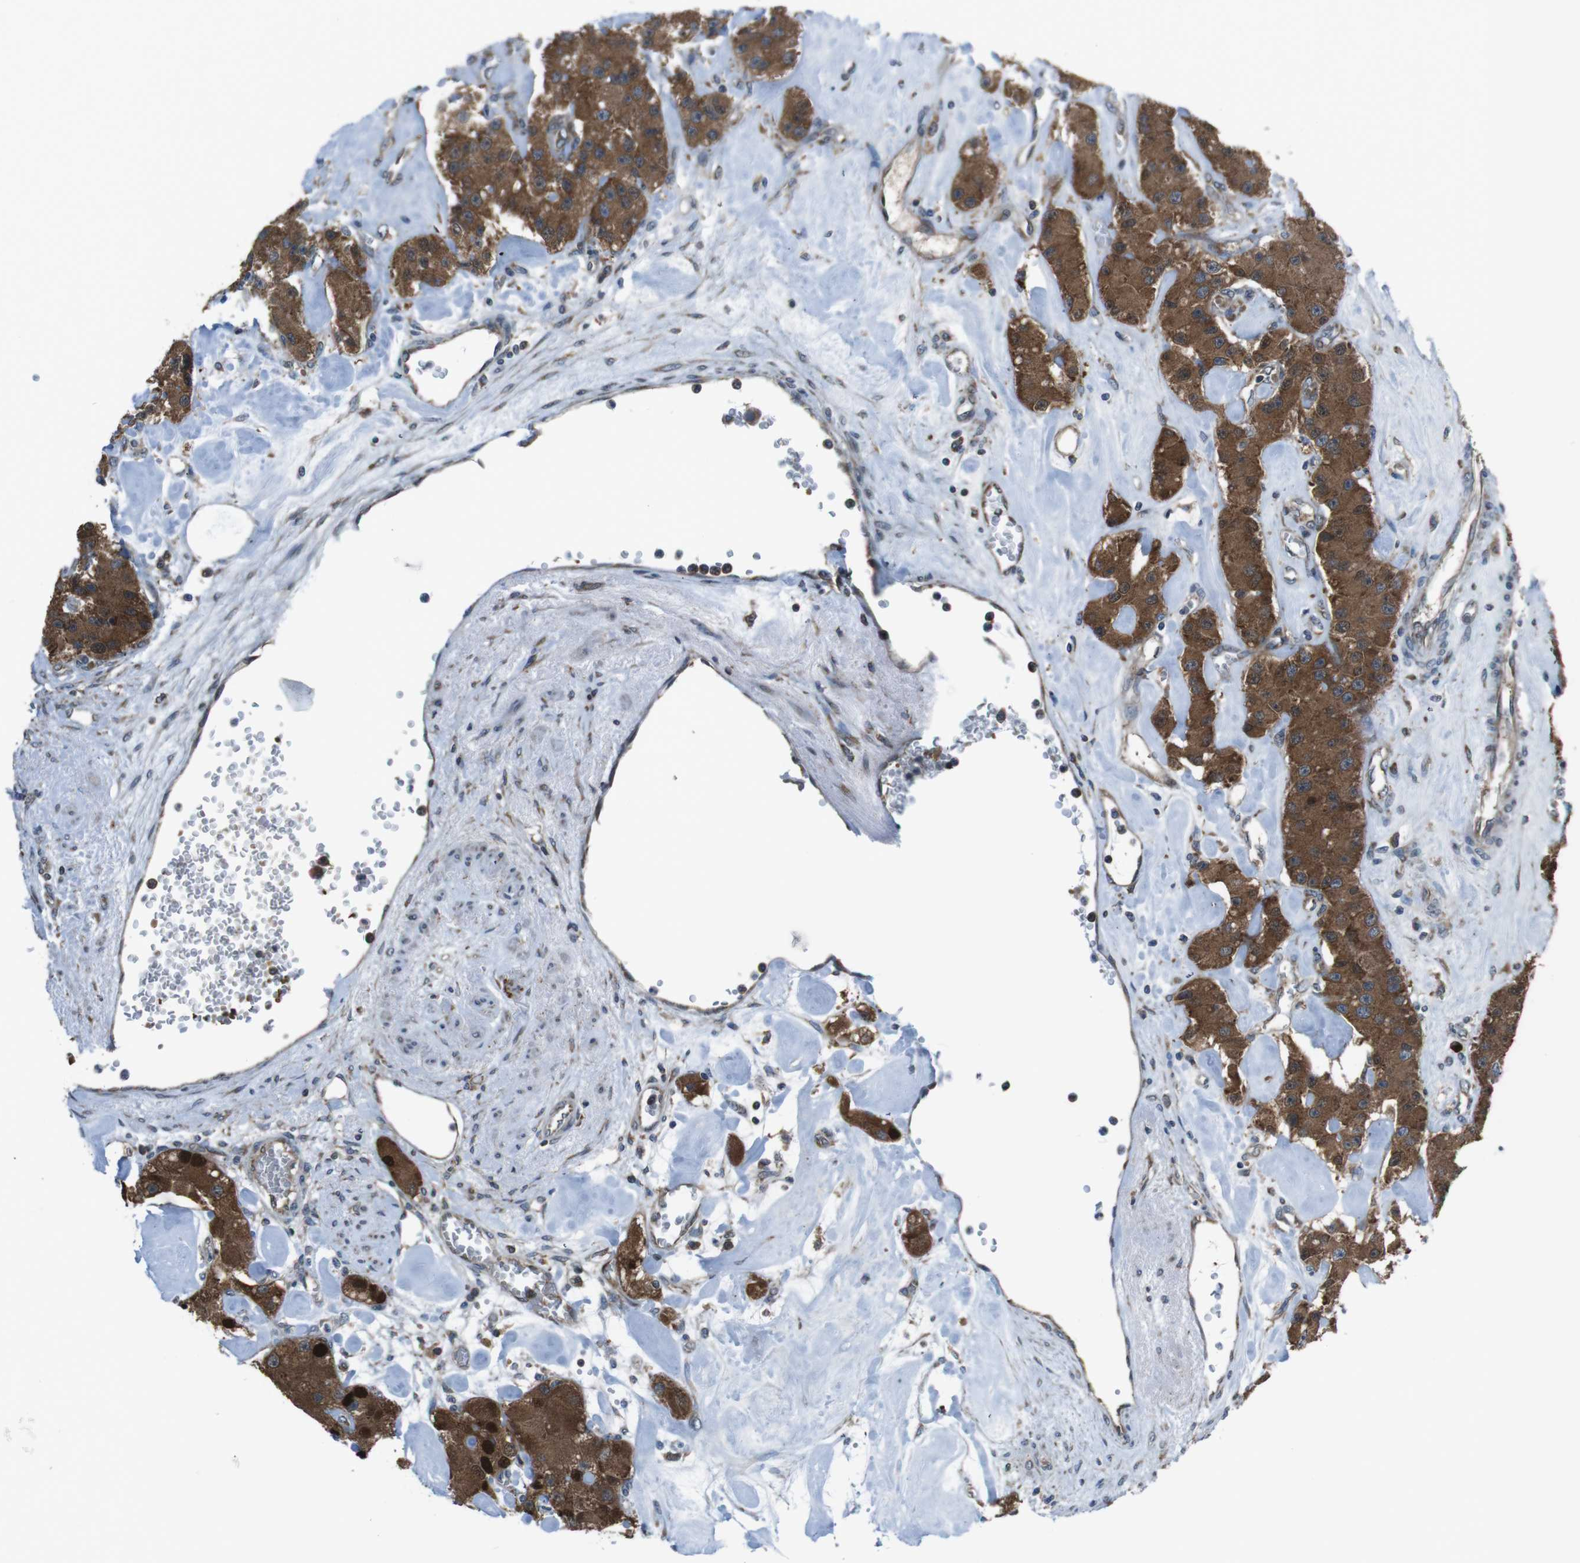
{"staining": {"intensity": "strong", "quantity": ">75%", "location": "cytoplasmic/membranous,nuclear"}, "tissue": "carcinoid", "cell_type": "Tumor cells", "image_type": "cancer", "snomed": [{"axis": "morphology", "description": "Carcinoid, malignant, NOS"}, {"axis": "topography", "description": "Pancreas"}], "caption": "Strong cytoplasmic/membranous and nuclear protein staining is identified in approximately >75% of tumor cells in carcinoid.", "gene": "SSR3", "patient": {"sex": "male", "age": 41}}